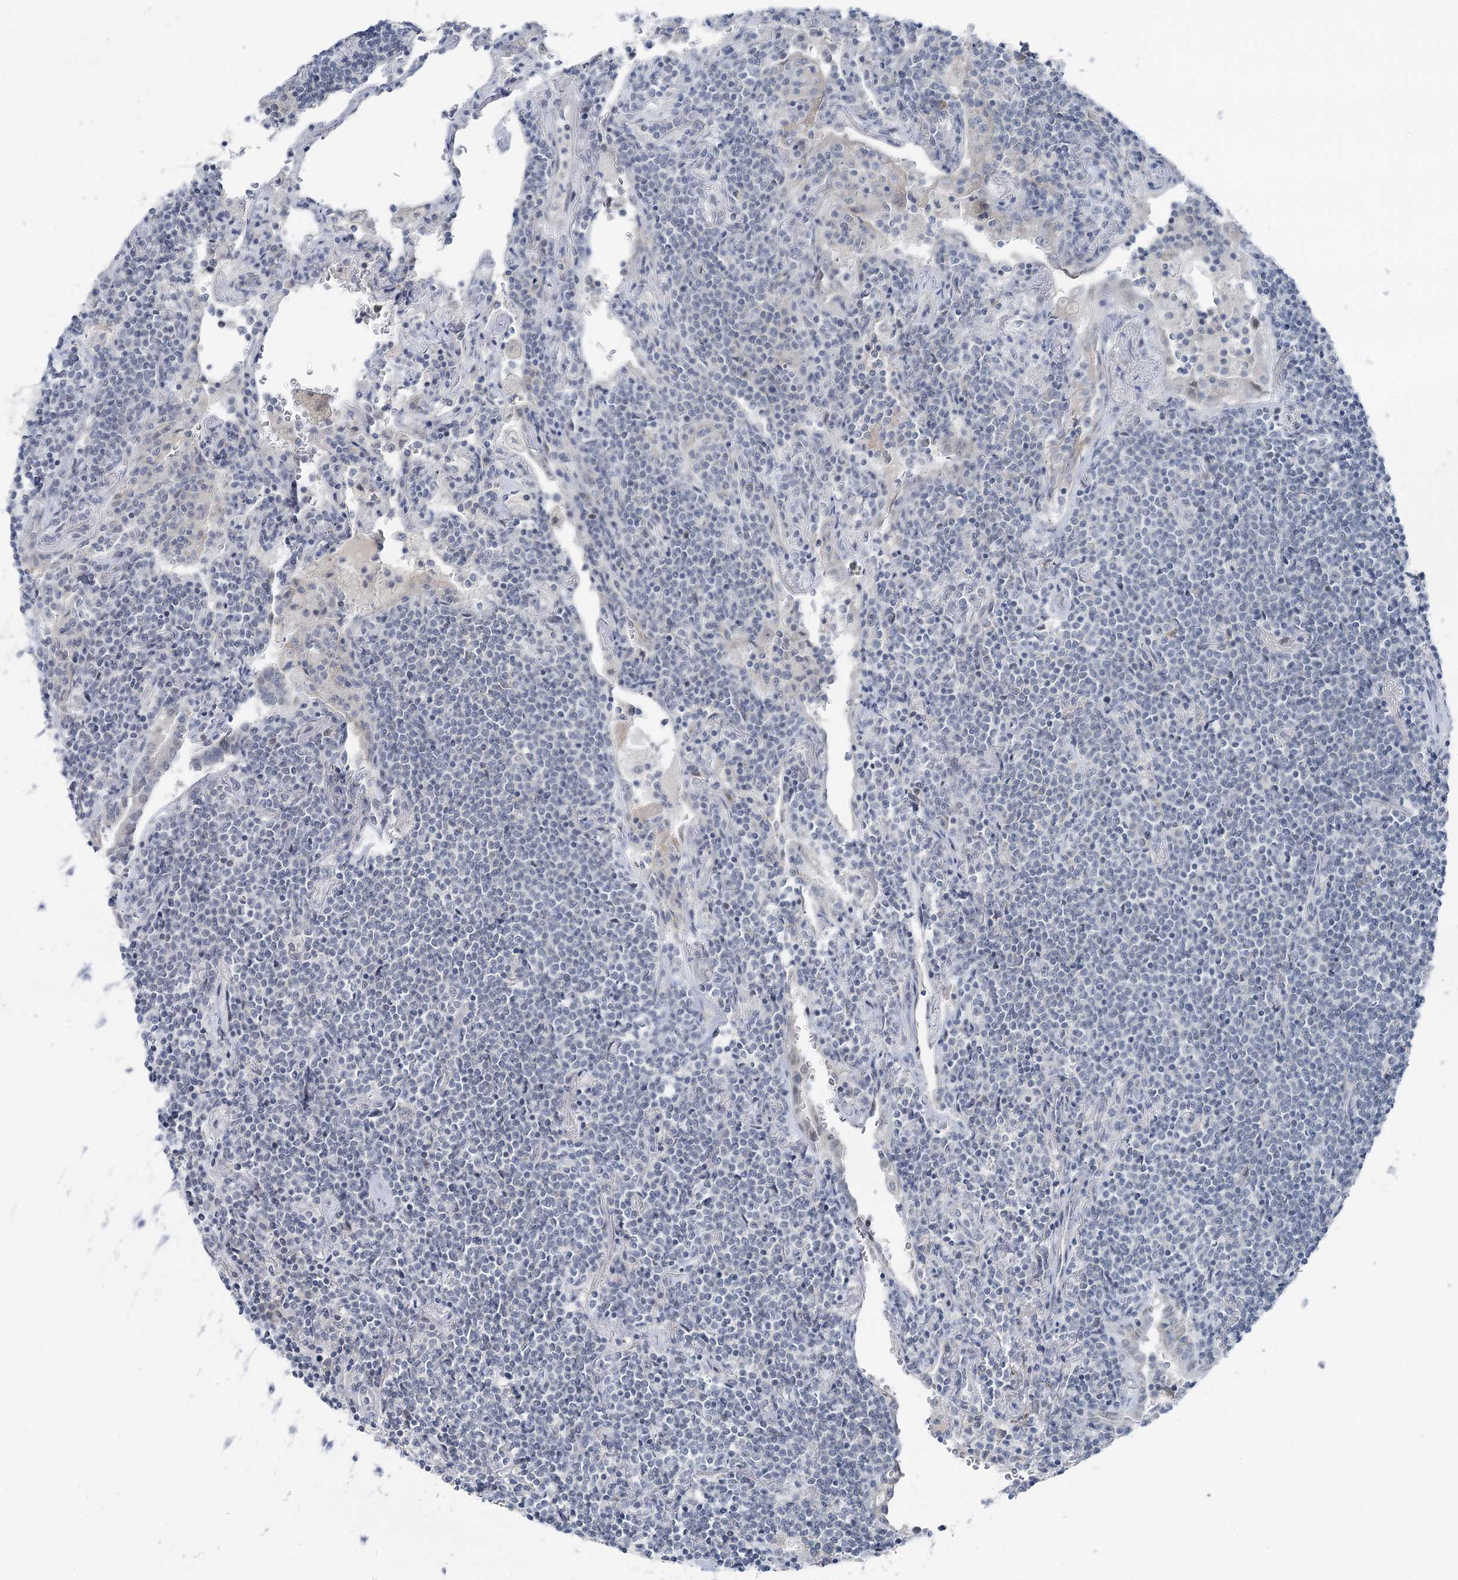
{"staining": {"intensity": "negative", "quantity": "none", "location": "none"}, "tissue": "lymphoma", "cell_type": "Tumor cells", "image_type": "cancer", "snomed": [{"axis": "morphology", "description": "Malignant lymphoma, non-Hodgkin's type, Low grade"}, {"axis": "topography", "description": "Lung"}], "caption": "IHC image of lymphoma stained for a protein (brown), which reveals no staining in tumor cells.", "gene": "STEEP1", "patient": {"sex": "female", "age": 71}}